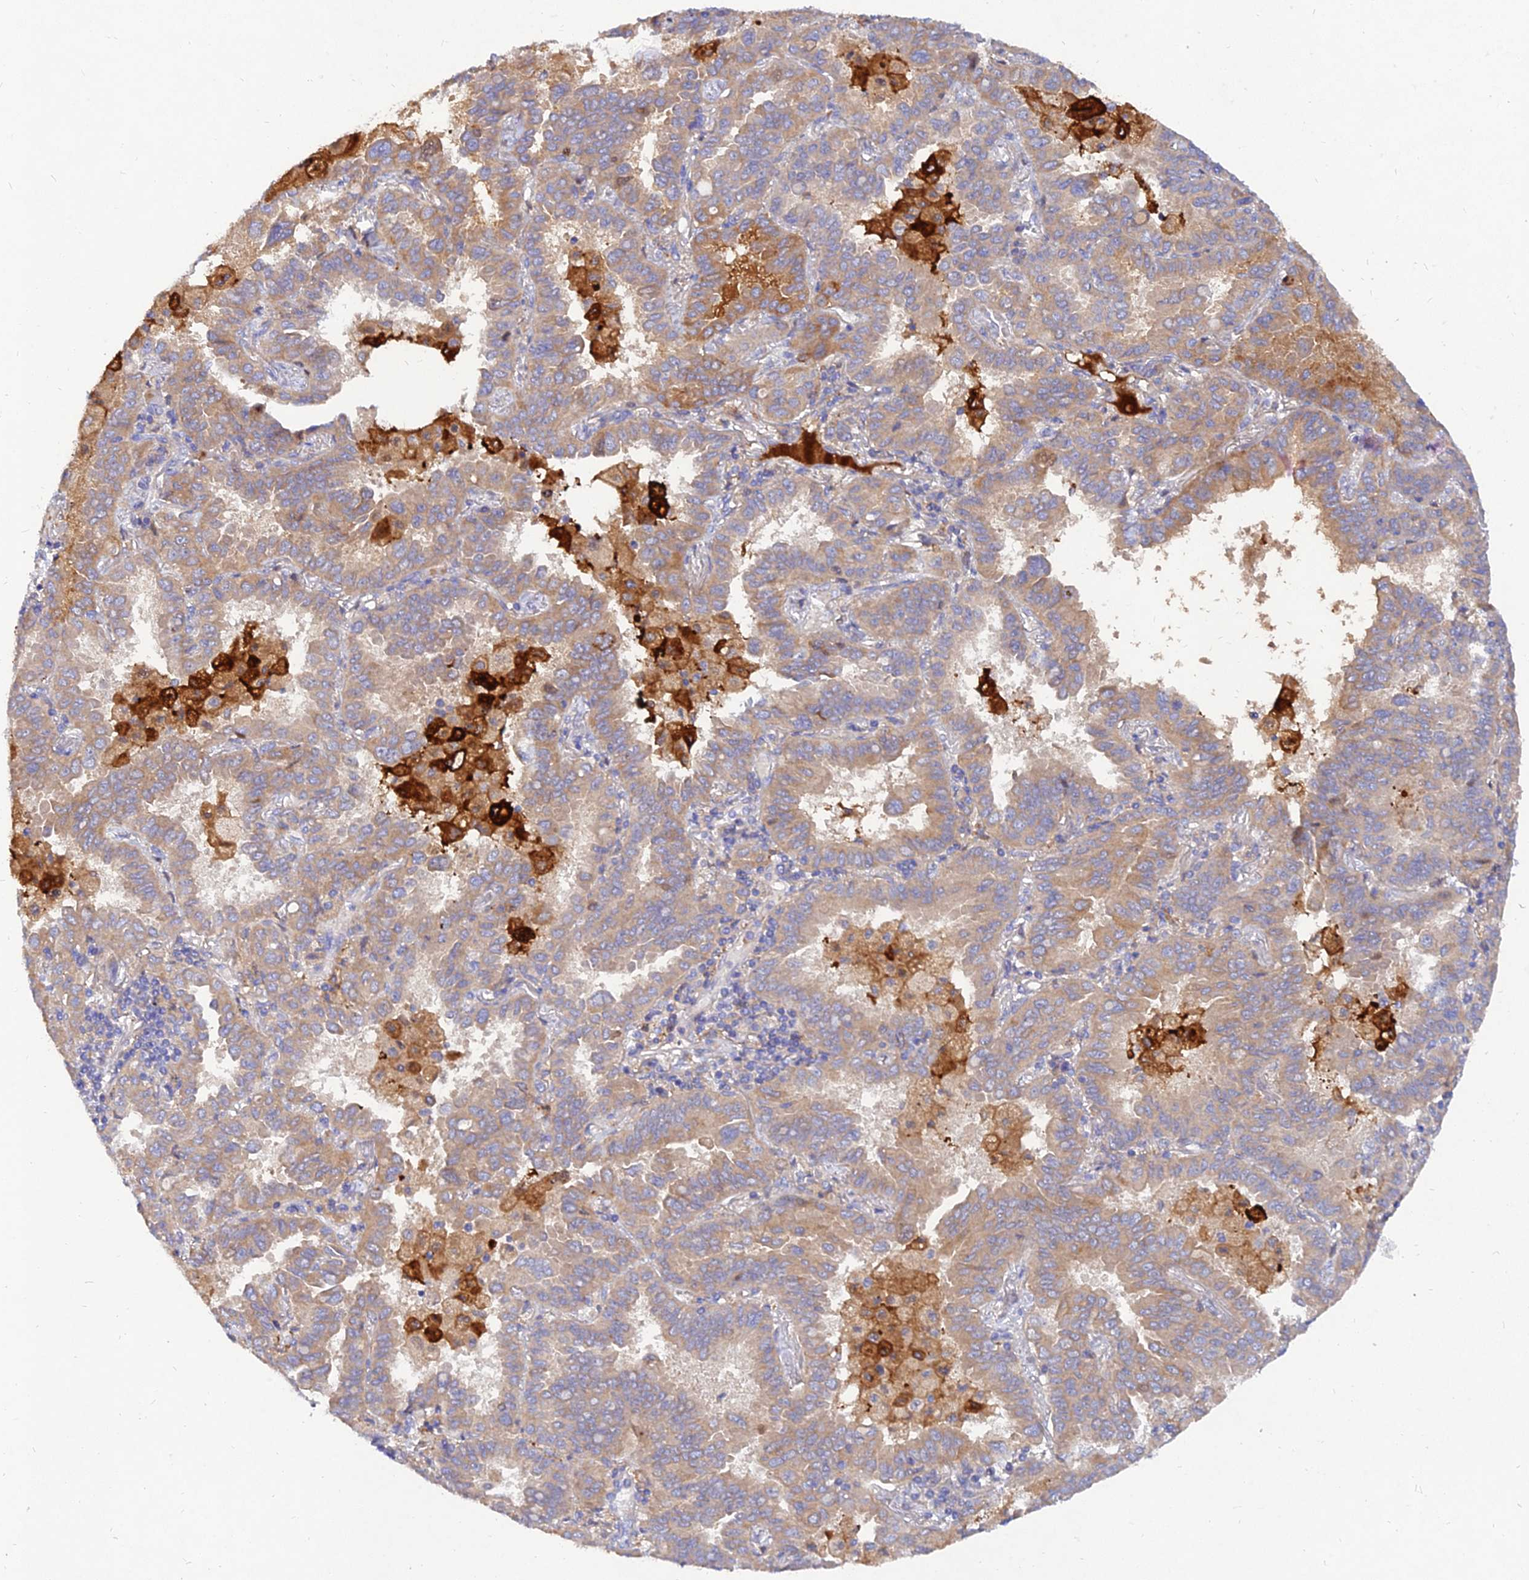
{"staining": {"intensity": "moderate", "quantity": "25%-75%", "location": "cytoplasmic/membranous"}, "tissue": "lung cancer", "cell_type": "Tumor cells", "image_type": "cancer", "snomed": [{"axis": "morphology", "description": "Adenocarcinoma, NOS"}, {"axis": "topography", "description": "Lung"}], "caption": "Adenocarcinoma (lung) stained with DAB (3,3'-diaminobenzidine) immunohistochemistry exhibits medium levels of moderate cytoplasmic/membranous staining in approximately 25%-75% of tumor cells. (brown staining indicates protein expression, while blue staining denotes nuclei).", "gene": "MROH1", "patient": {"sex": "male", "age": 64}}